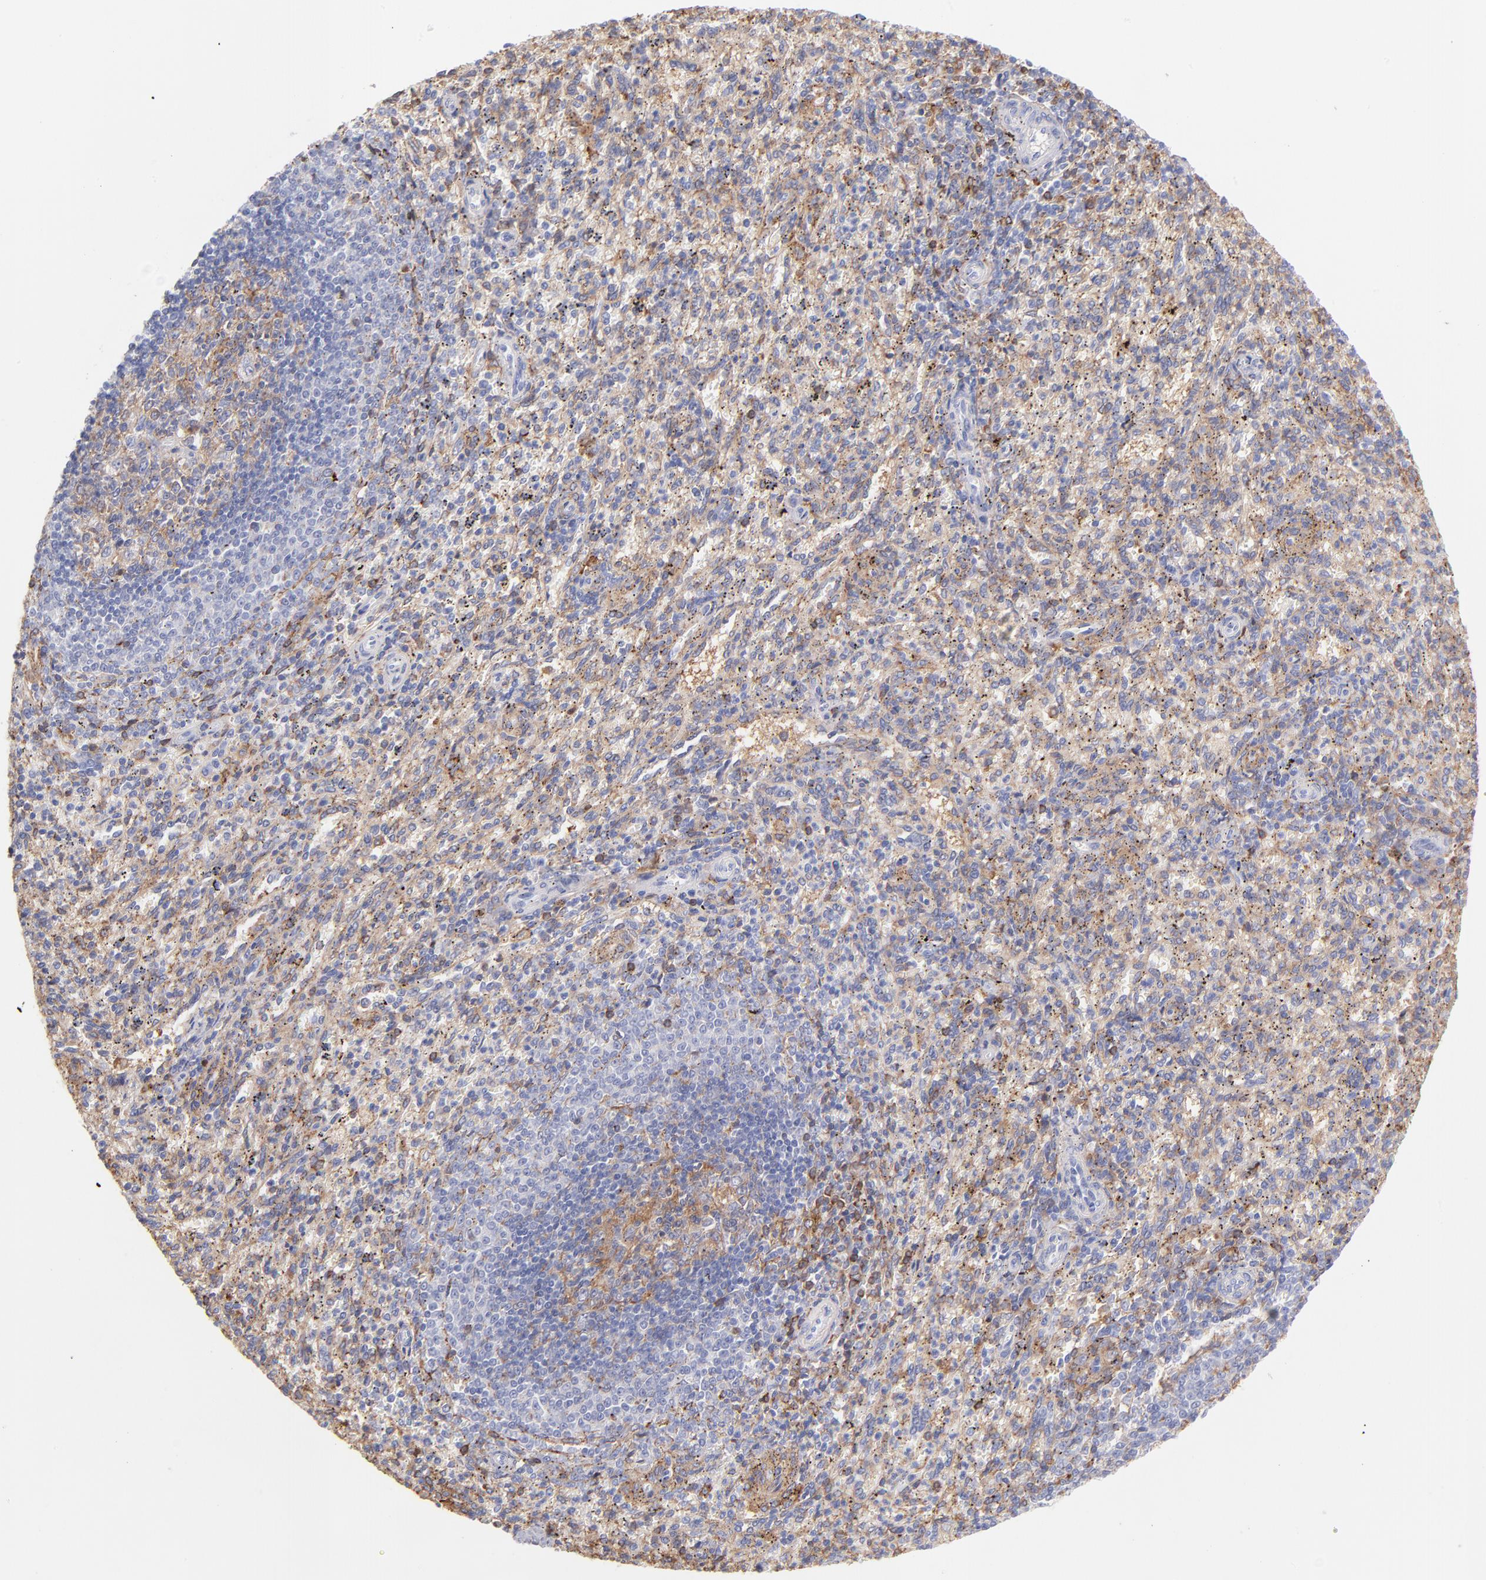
{"staining": {"intensity": "weak", "quantity": ">75%", "location": "cytoplasmic/membranous"}, "tissue": "spleen", "cell_type": "Cells in red pulp", "image_type": "normal", "snomed": [{"axis": "morphology", "description": "Normal tissue, NOS"}, {"axis": "topography", "description": "Spleen"}], "caption": "Weak cytoplasmic/membranous expression is appreciated in about >75% of cells in red pulp in benign spleen. (brown staining indicates protein expression, while blue staining denotes nuclei).", "gene": "PRKCA", "patient": {"sex": "female", "age": 10}}